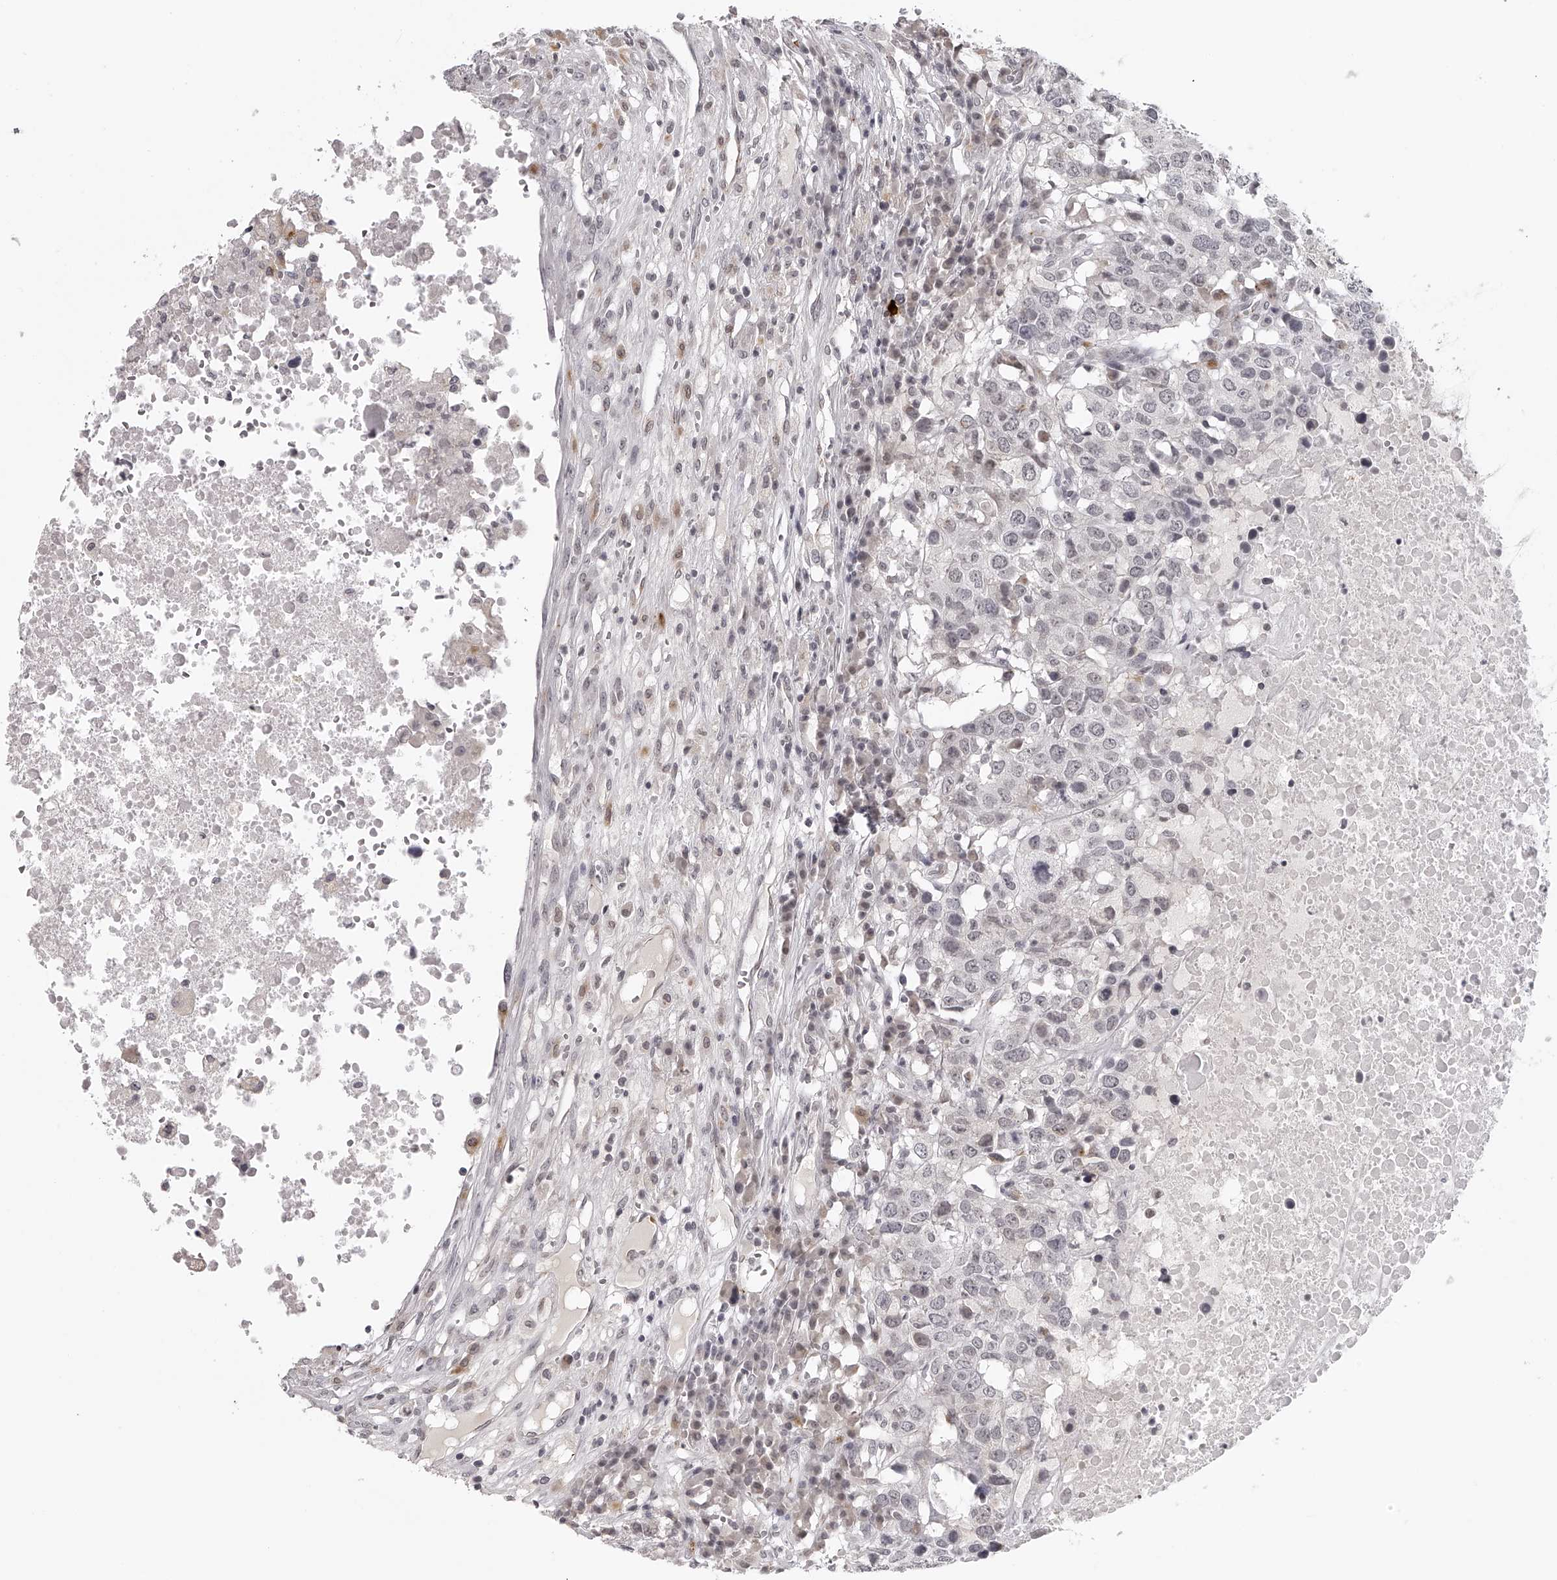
{"staining": {"intensity": "negative", "quantity": "none", "location": "none"}, "tissue": "head and neck cancer", "cell_type": "Tumor cells", "image_type": "cancer", "snomed": [{"axis": "morphology", "description": "Squamous cell carcinoma, NOS"}, {"axis": "topography", "description": "Head-Neck"}], "caption": "An immunohistochemistry (IHC) image of head and neck squamous cell carcinoma is shown. There is no staining in tumor cells of head and neck squamous cell carcinoma.", "gene": "RNF220", "patient": {"sex": "male", "age": 66}}